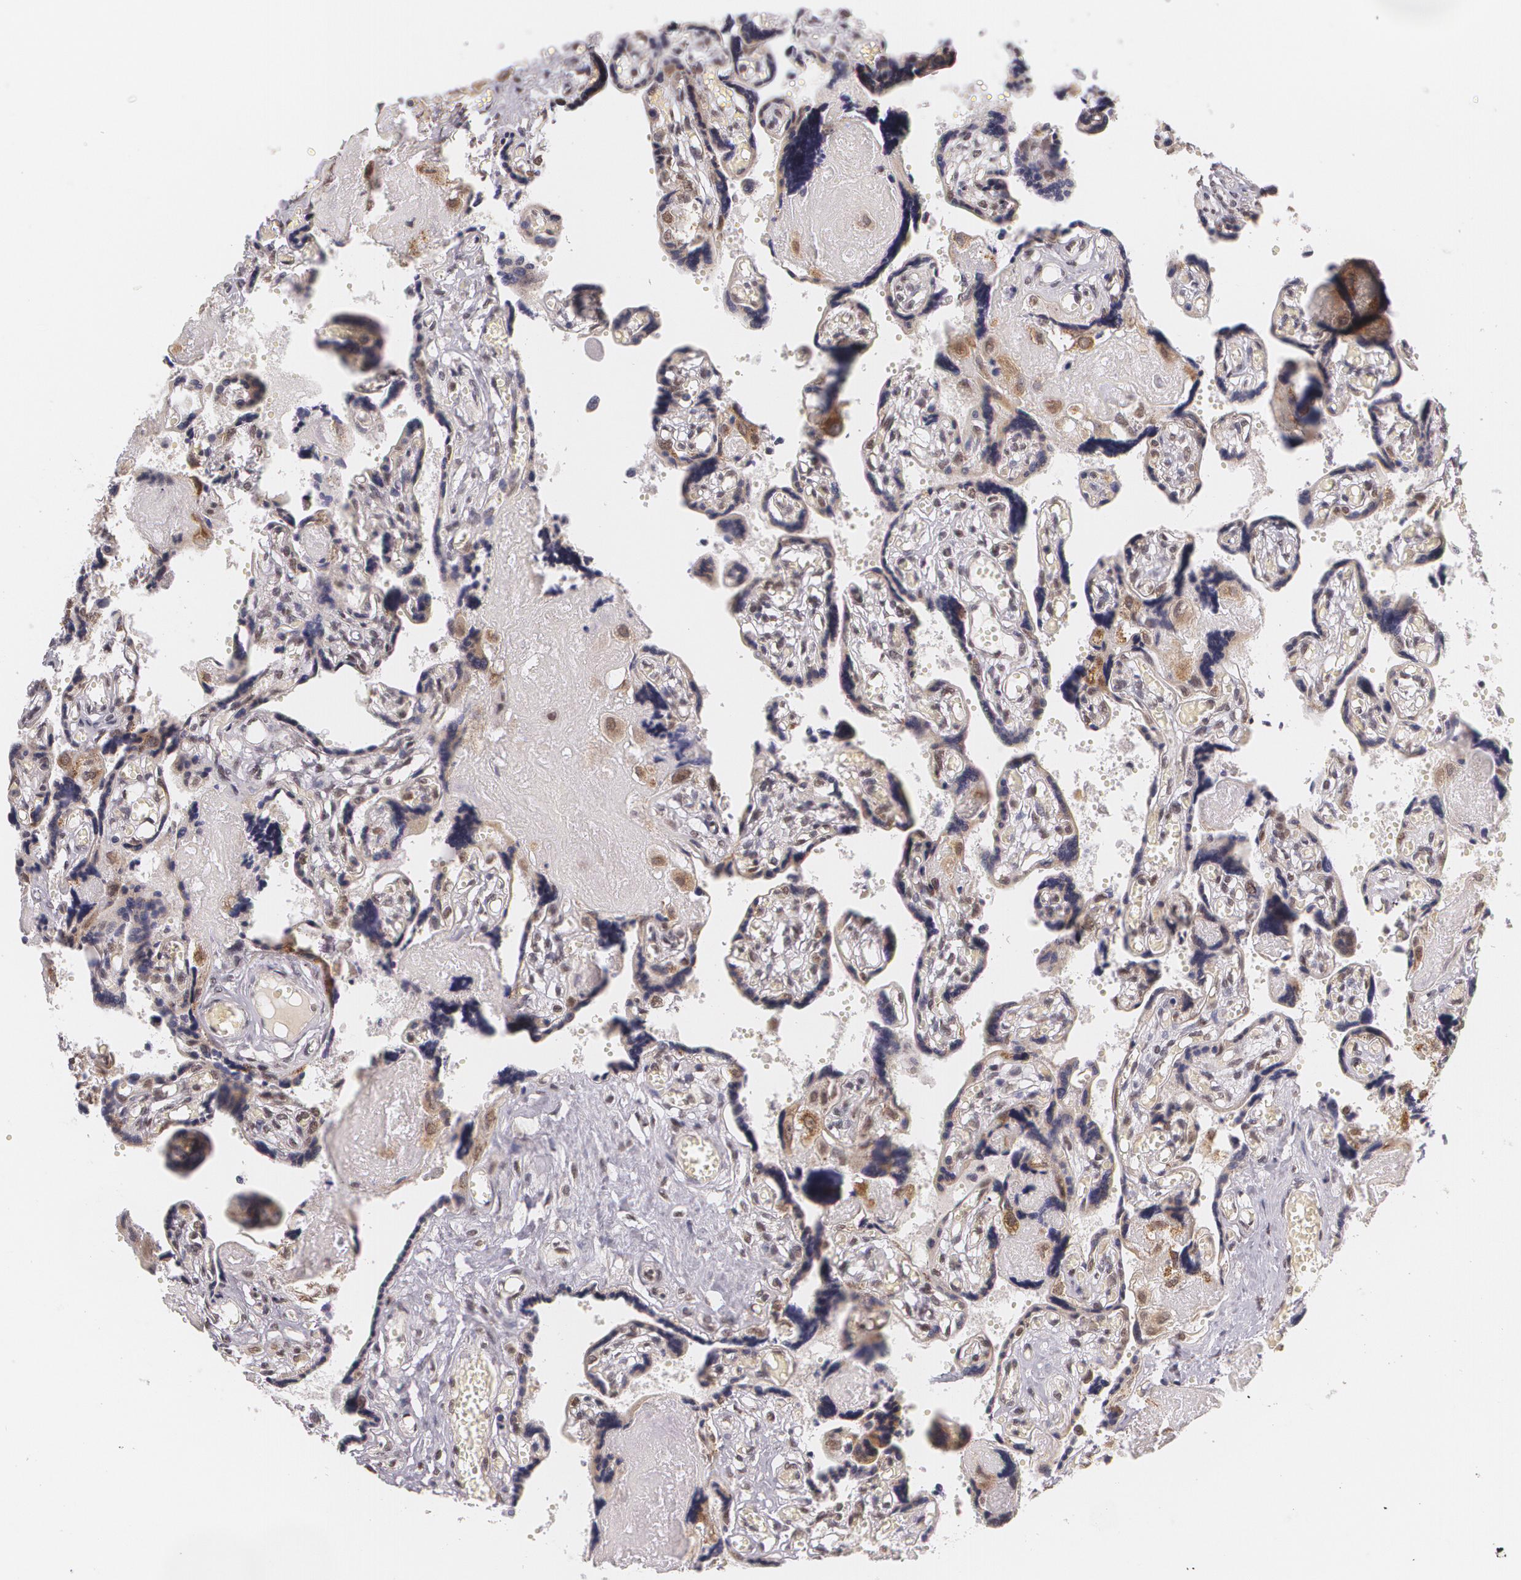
{"staining": {"intensity": "moderate", "quantity": ">75%", "location": "nuclear"}, "tissue": "placenta", "cell_type": "Decidual cells", "image_type": "normal", "snomed": [{"axis": "morphology", "description": "Normal tissue, NOS"}, {"axis": "morphology", "description": "Degeneration, NOS"}, {"axis": "topography", "description": "Placenta"}], "caption": "IHC micrograph of unremarkable placenta: human placenta stained using immunohistochemistry displays medium levels of moderate protein expression localized specifically in the nuclear of decidual cells, appearing as a nuclear brown color.", "gene": "ALX1", "patient": {"sex": "female", "age": 35}}